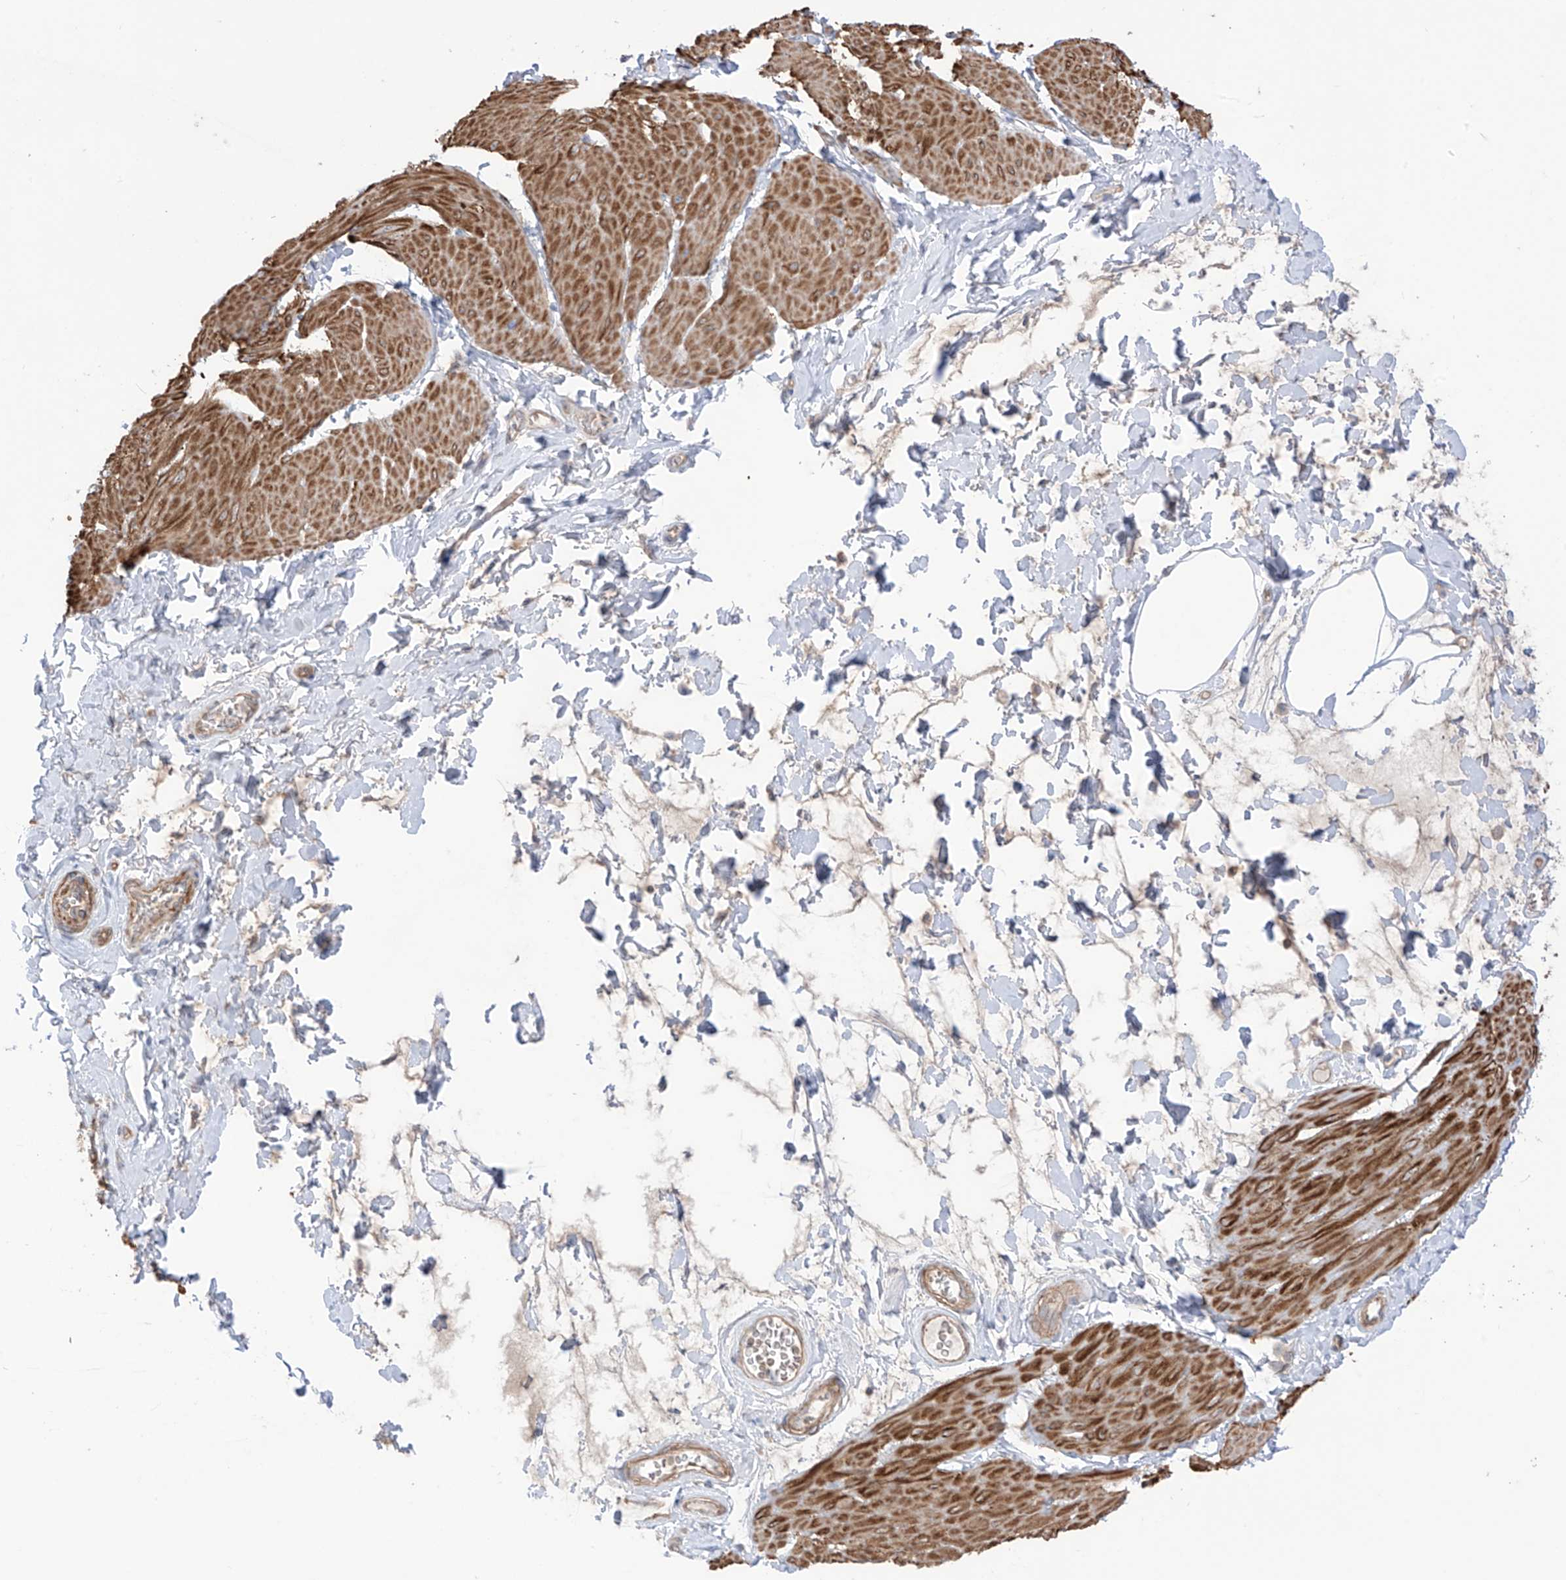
{"staining": {"intensity": "moderate", "quantity": ">75%", "location": "cytoplasmic/membranous"}, "tissue": "smooth muscle", "cell_type": "Smooth muscle cells", "image_type": "normal", "snomed": [{"axis": "morphology", "description": "Urothelial carcinoma, High grade"}, {"axis": "topography", "description": "Urinary bladder"}], "caption": "Protein staining of benign smooth muscle shows moderate cytoplasmic/membranous staining in approximately >75% of smooth muscle cells. (DAB (3,3'-diaminobenzidine) IHC with brightfield microscopy, high magnification).", "gene": "TRMU", "patient": {"sex": "male", "age": 46}}